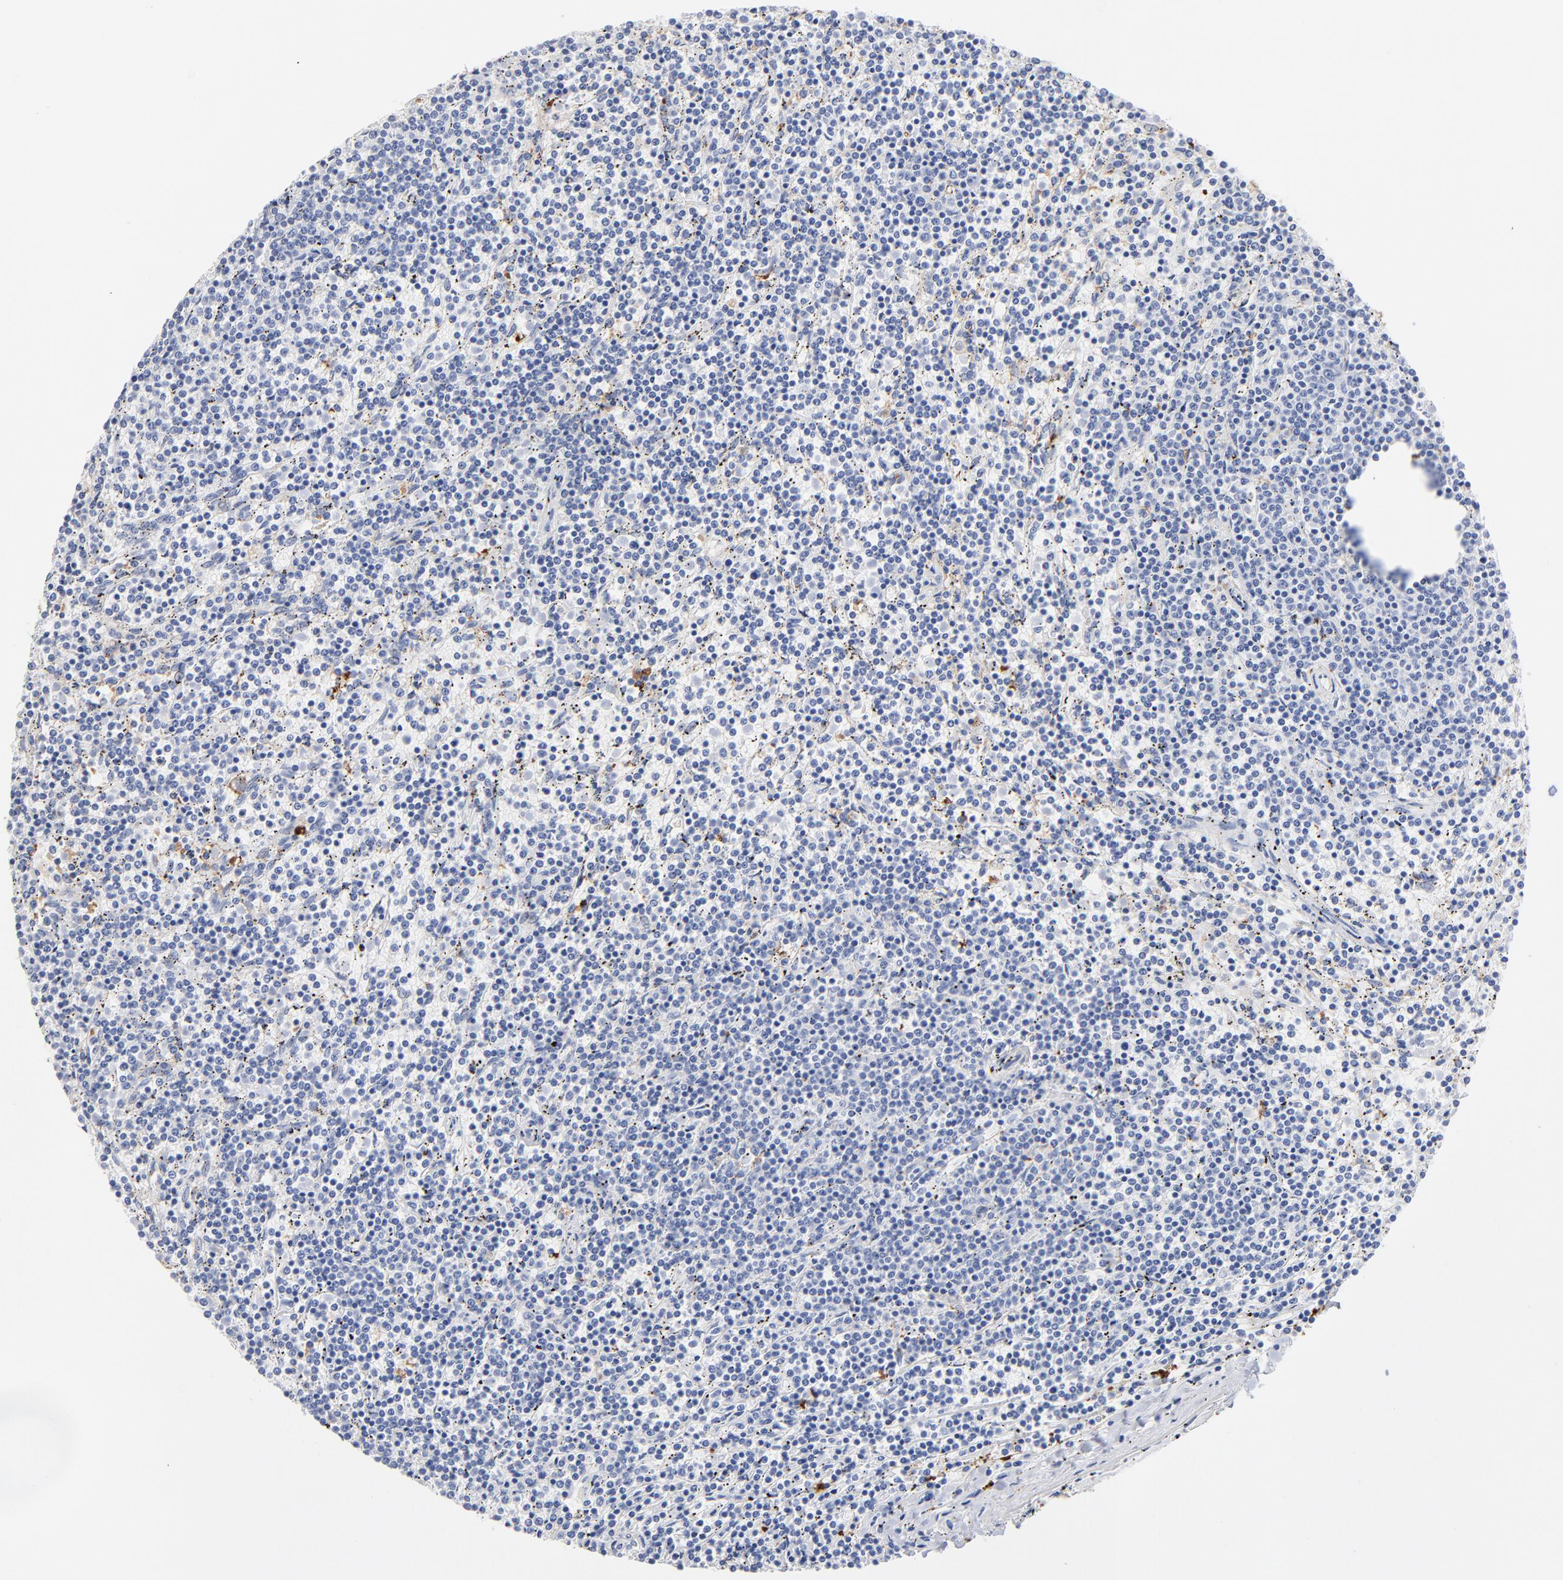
{"staining": {"intensity": "negative", "quantity": "none", "location": "none"}, "tissue": "lymphoma", "cell_type": "Tumor cells", "image_type": "cancer", "snomed": [{"axis": "morphology", "description": "Malignant lymphoma, non-Hodgkin's type, Low grade"}, {"axis": "topography", "description": "Spleen"}], "caption": "The image displays no staining of tumor cells in malignant lymphoma, non-Hodgkin's type (low-grade).", "gene": "IFIT2", "patient": {"sex": "female", "age": 50}}